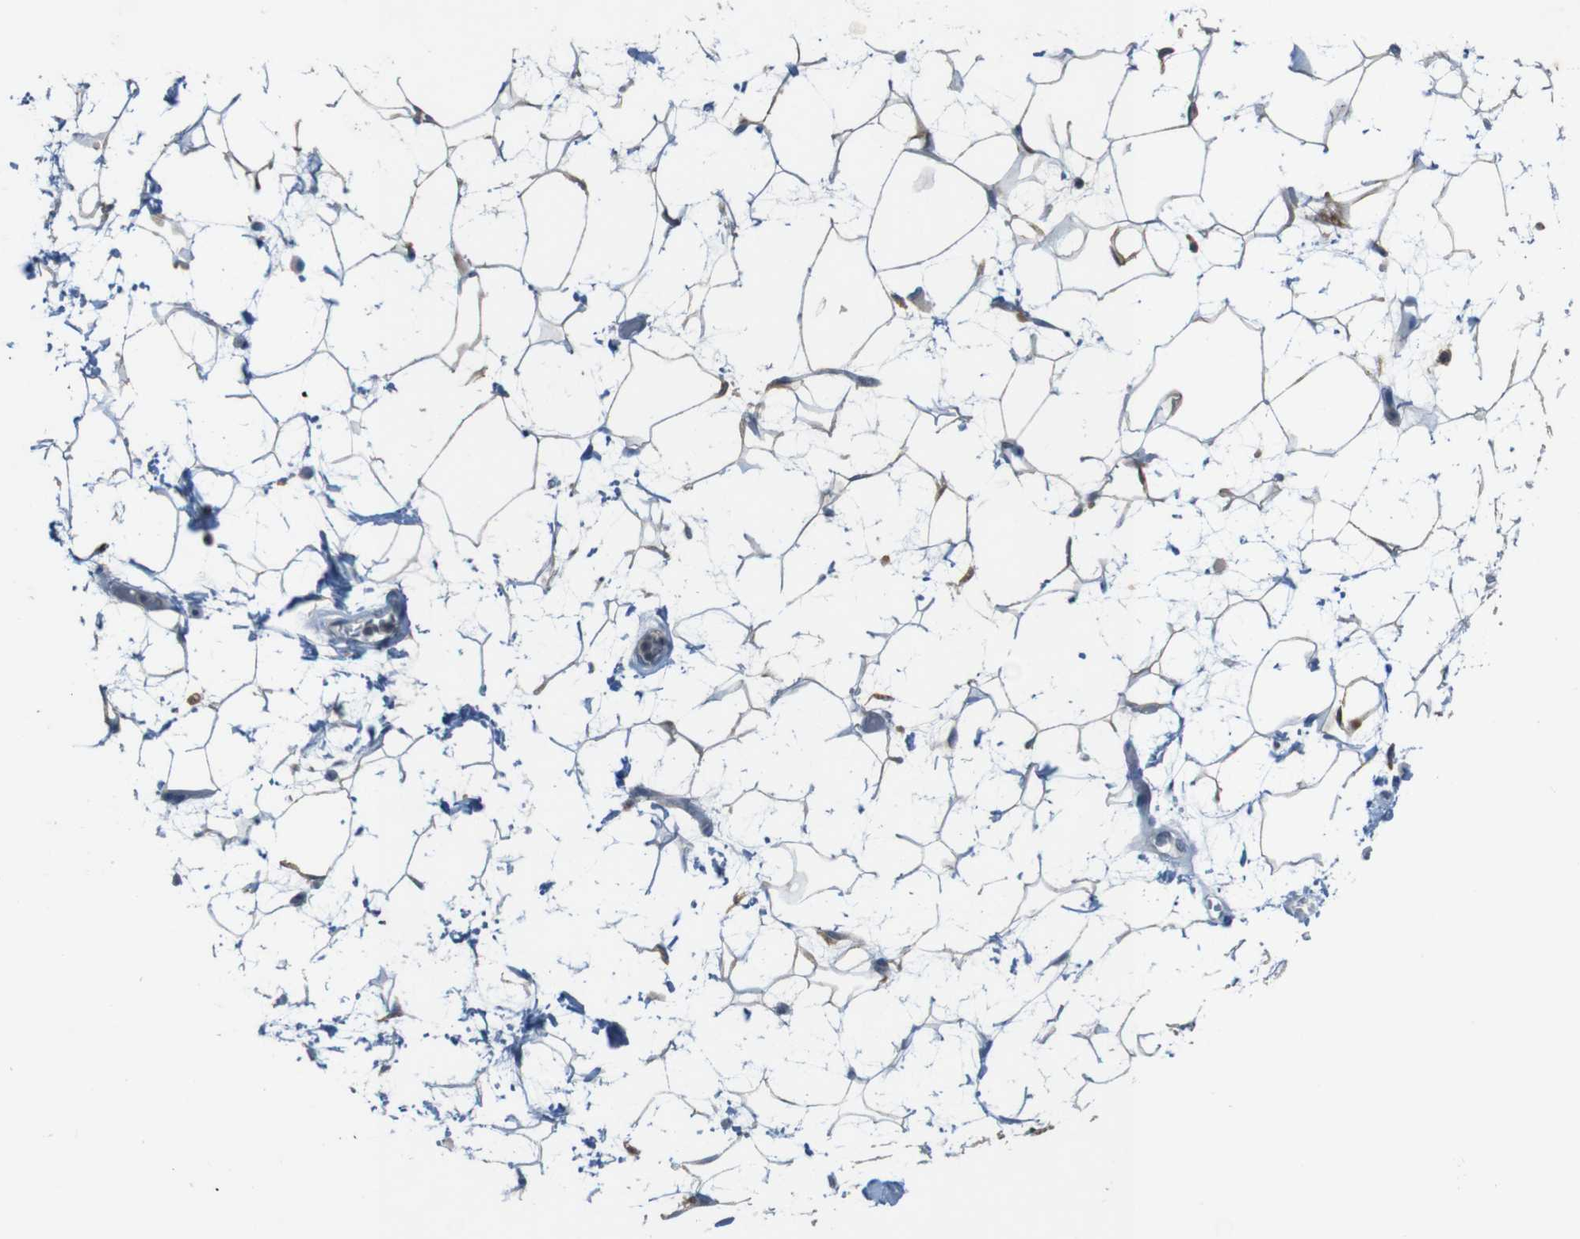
{"staining": {"intensity": "negative", "quantity": "none", "location": "none"}, "tissue": "adipose tissue", "cell_type": "Adipocytes", "image_type": "normal", "snomed": [{"axis": "morphology", "description": "Normal tissue, NOS"}, {"axis": "topography", "description": "Soft tissue"}], "caption": "This is an immunohistochemistry (IHC) photomicrograph of unremarkable adipose tissue. There is no staining in adipocytes.", "gene": "MOGAT3", "patient": {"sex": "male", "age": 72}}